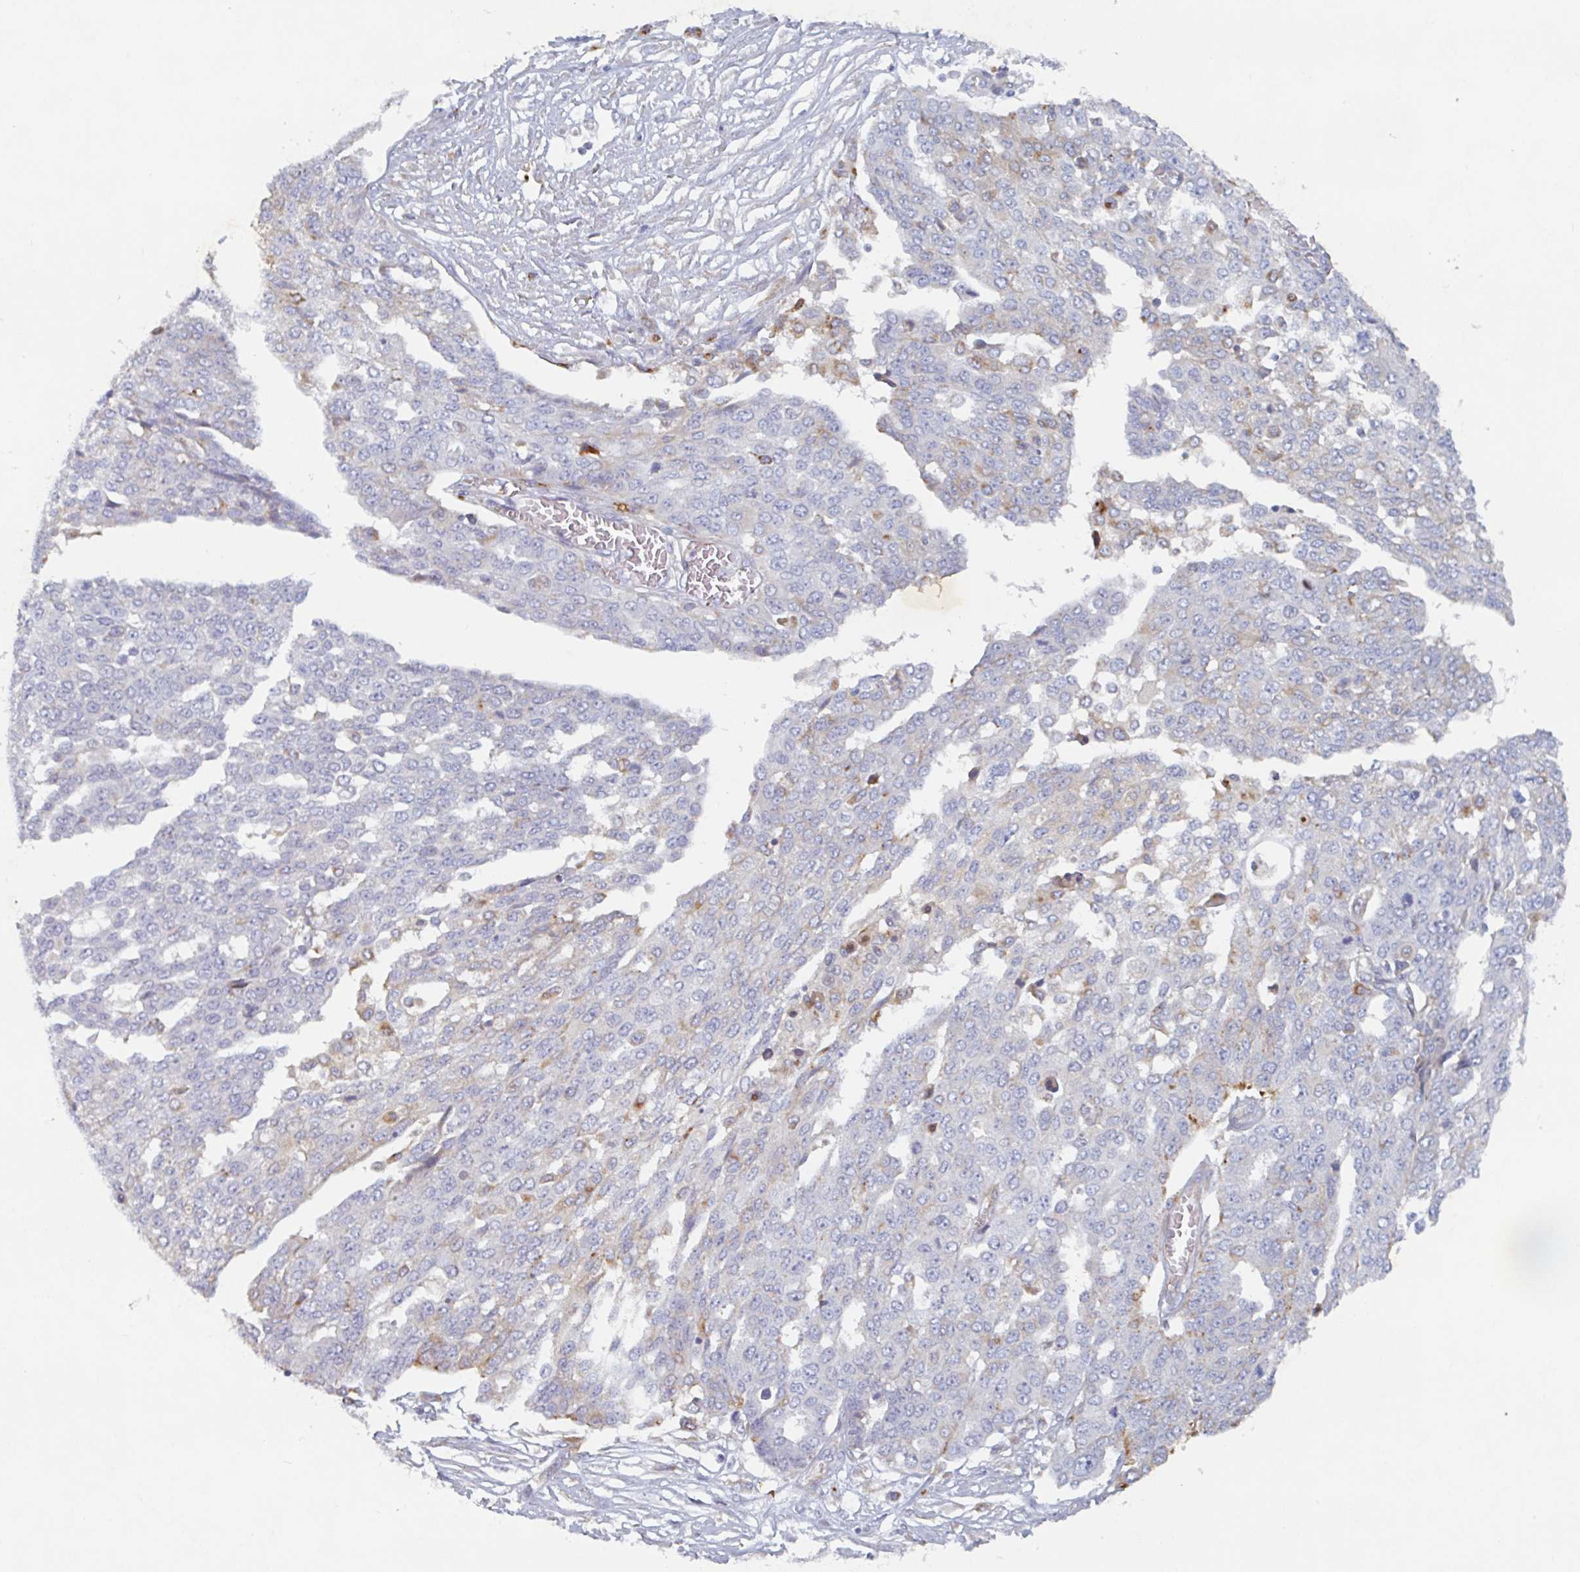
{"staining": {"intensity": "negative", "quantity": "none", "location": "none"}, "tissue": "ovarian cancer", "cell_type": "Tumor cells", "image_type": "cancer", "snomed": [{"axis": "morphology", "description": "Cystadenocarcinoma, serous, NOS"}, {"axis": "topography", "description": "Soft tissue"}, {"axis": "topography", "description": "Ovary"}], "caption": "Histopathology image shows no significant protein positivity in tumor cells of serous cystadenocarcinoma (ovarian). (Brightfield microscopy of DAB immunohistochemistry (IHC) at high magnification).", "gene": "MANBA", "patient": {"sex": "female", "age": 57}}